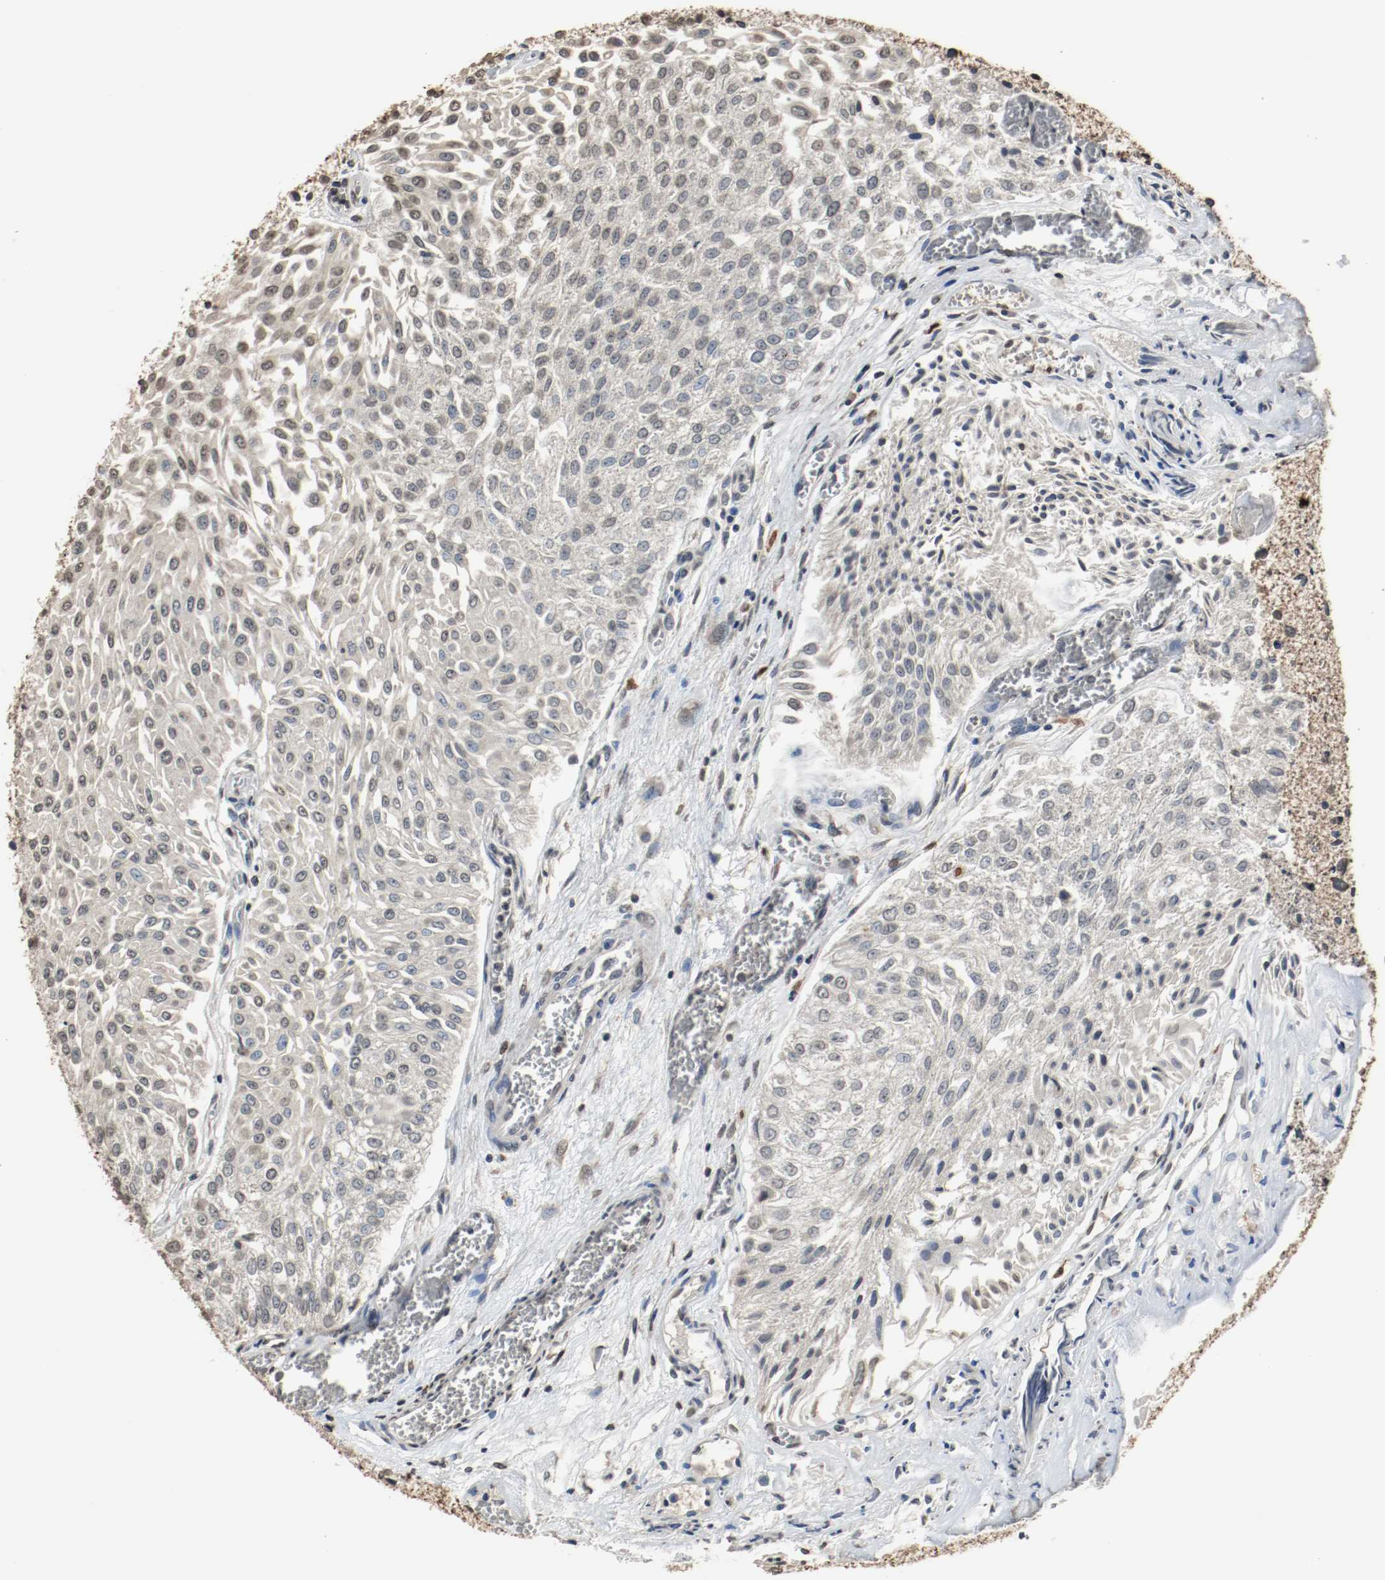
{"staining": {"intensity": "weak", "quantity": "<25%", "location": "cytoplasmic/membranous"}, "tissue": "urothelial cancer", "cell_type": "Tumor cells", "image_type": "cancer", "snomed": [{"axis": "morphology", "description": "Urothelial carcinoma, Low grade"}, {"axis": "topography", "description": "Urinary bladder"}], "caption": "Tumor cells show no significant positivity in urothelial cancer.", "gene": "RTN4", "patient": {"sex": "male", "age": 86}}